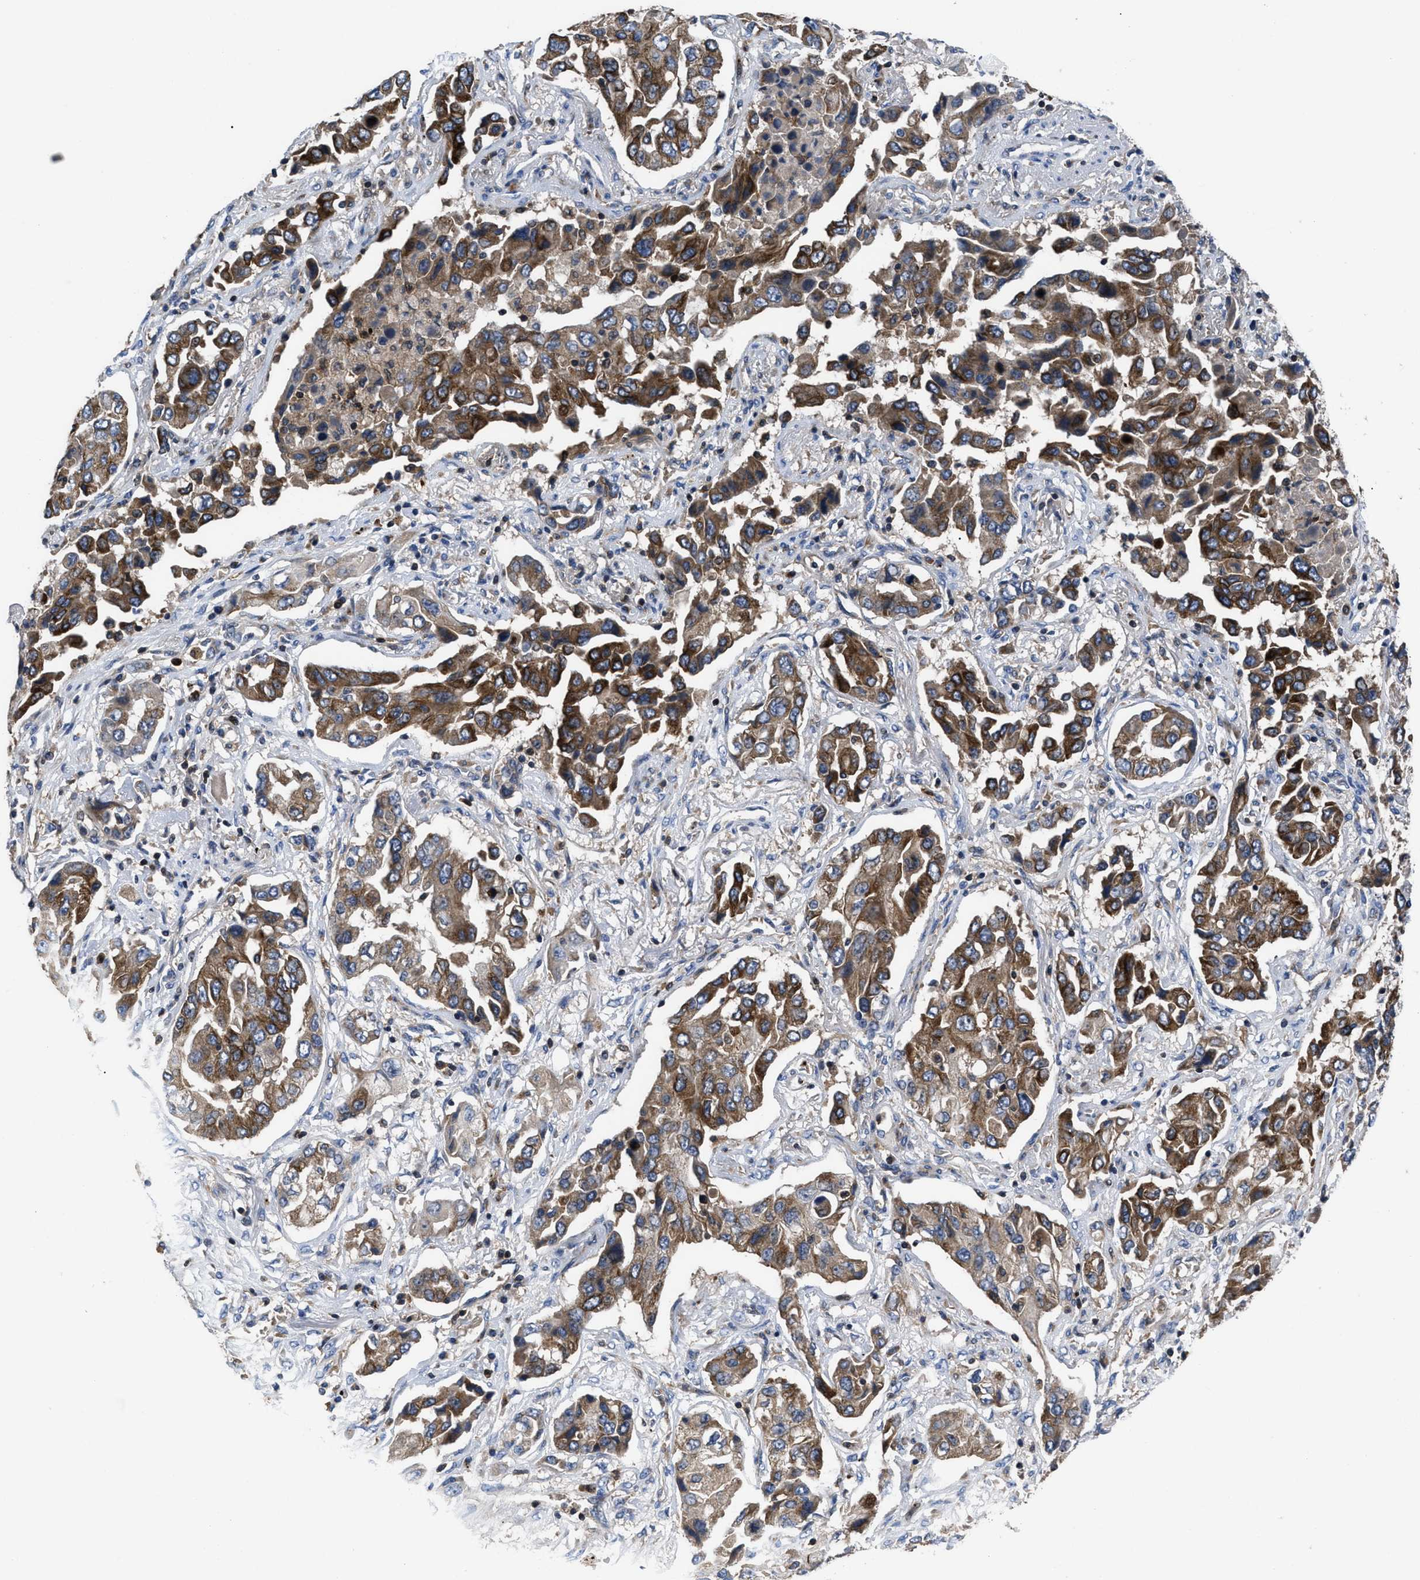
{"staining": {"intensity": "strong", "quantity": ">75%", "location": "cytoplasmic/membranous"}, "tissue": "lung cancer", "cell_type": "Tumor cells", "image_type": "cancer", "snomed": [{"axis": "morphology", "description": "Adenocarcinoma, NOS"}, {"axis": "topography", "description": "Lung"}], "caption": "Immunohistochemistry (IHC) photomicrograph of human lung cancer (adenocarcinoma) stained for a protein (brown), which reveals high levels of strong cytoplasmic/membranous staining in approximately >75% of tumor cells.", "gene": "YBEY", "patient": {"sex": "female", "age": 65}}